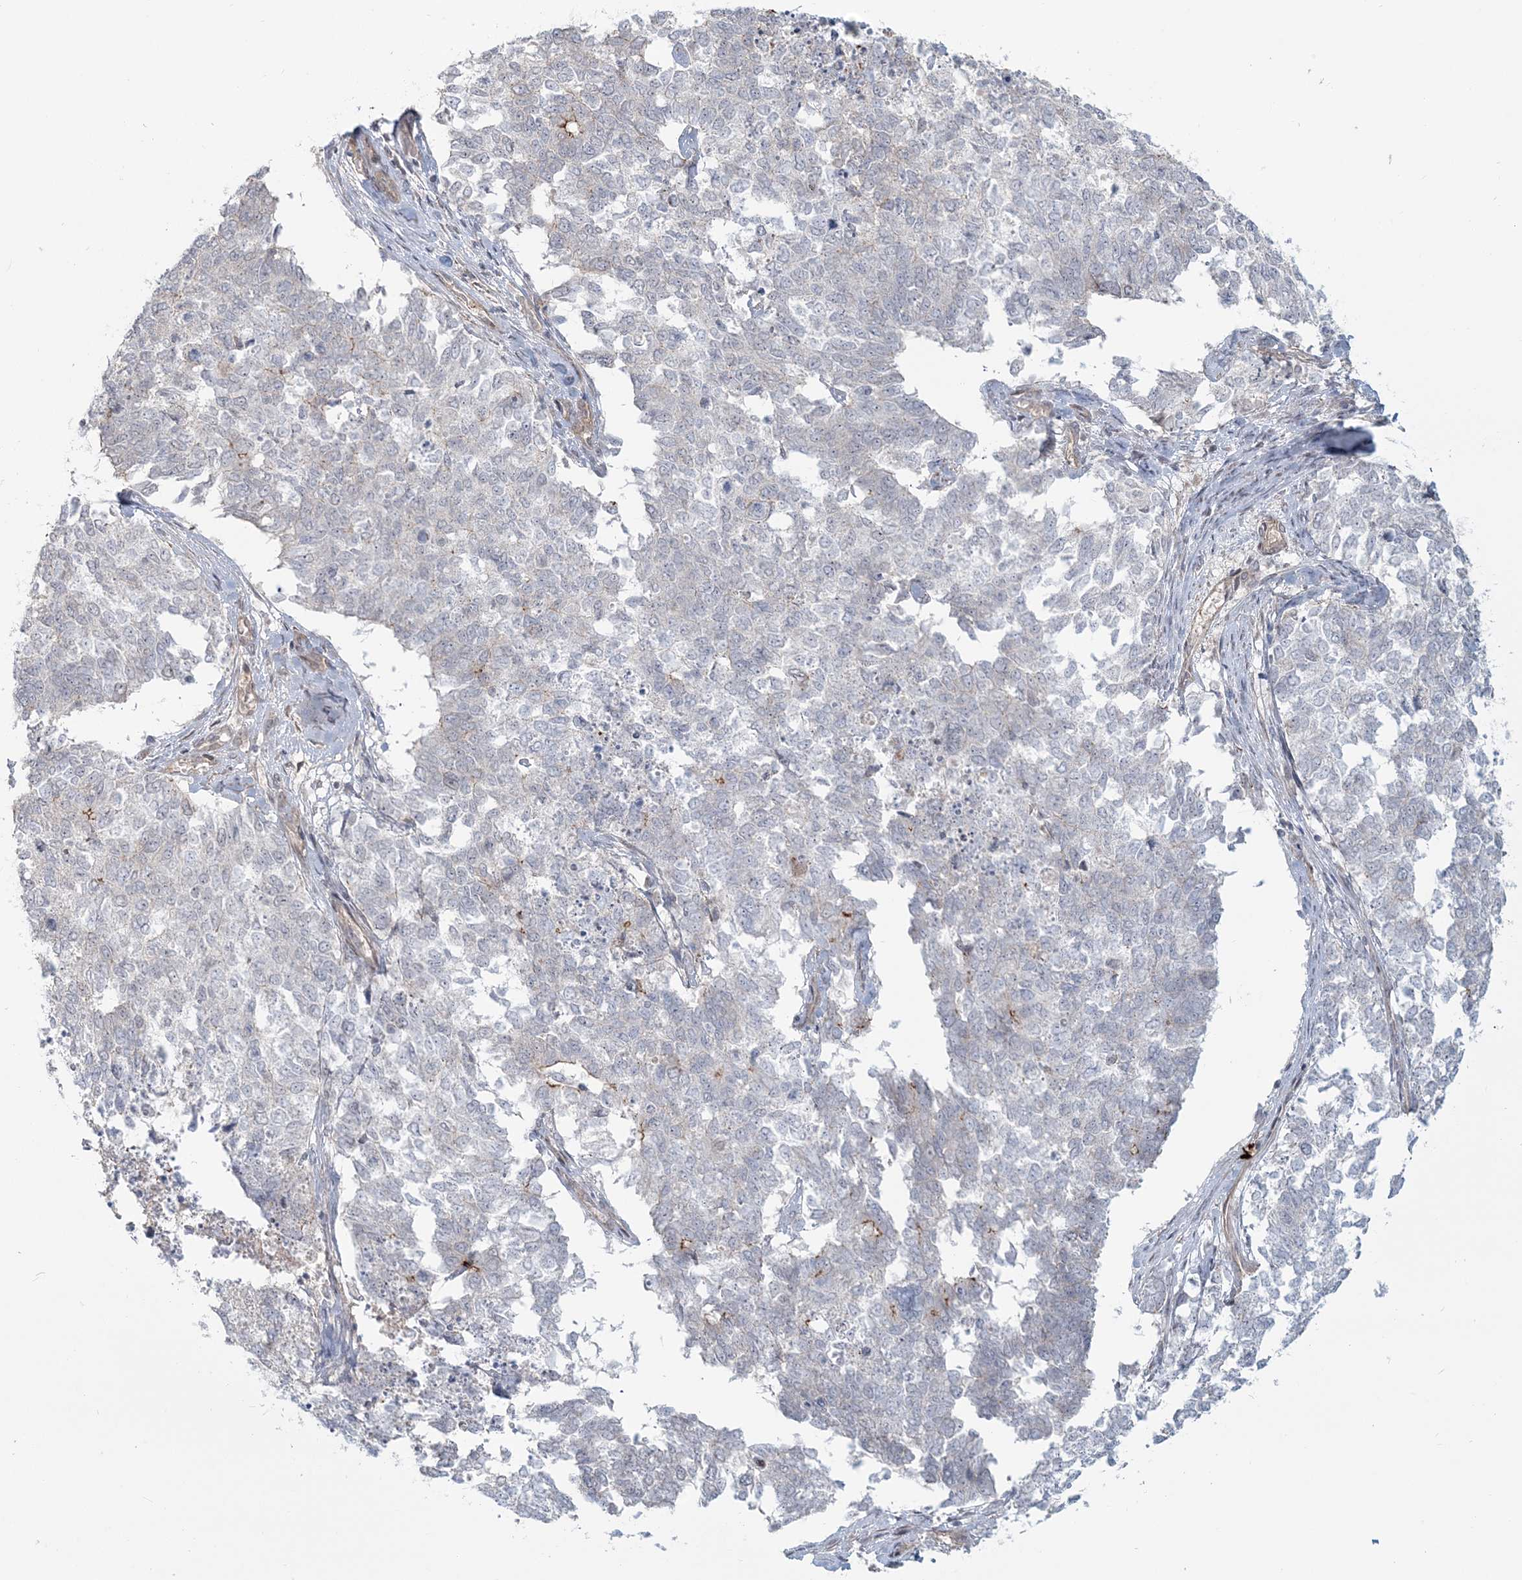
{"staining": {"intensity": "weak", "quantity": "<25%", "location": "cytoplasmic/membranous"}, "tissue": "cervical cancer", "cell_type": "Tumor cells", "image_type": "cancer", "snomed": [{"axis": "morphology", "description": "Squamous cell carcinoma, NOS"}, {"axis": "topography", "description": "Cervix"}], "caption": "An IHC histopathology image of squamous cell carcinoma (cervical) is shown. There is no staining in tumor cells of squamous cell carcinoma (cervical).", "gene": "SH3PXD2A", "patient": {"sex": "female", "age": 63}}